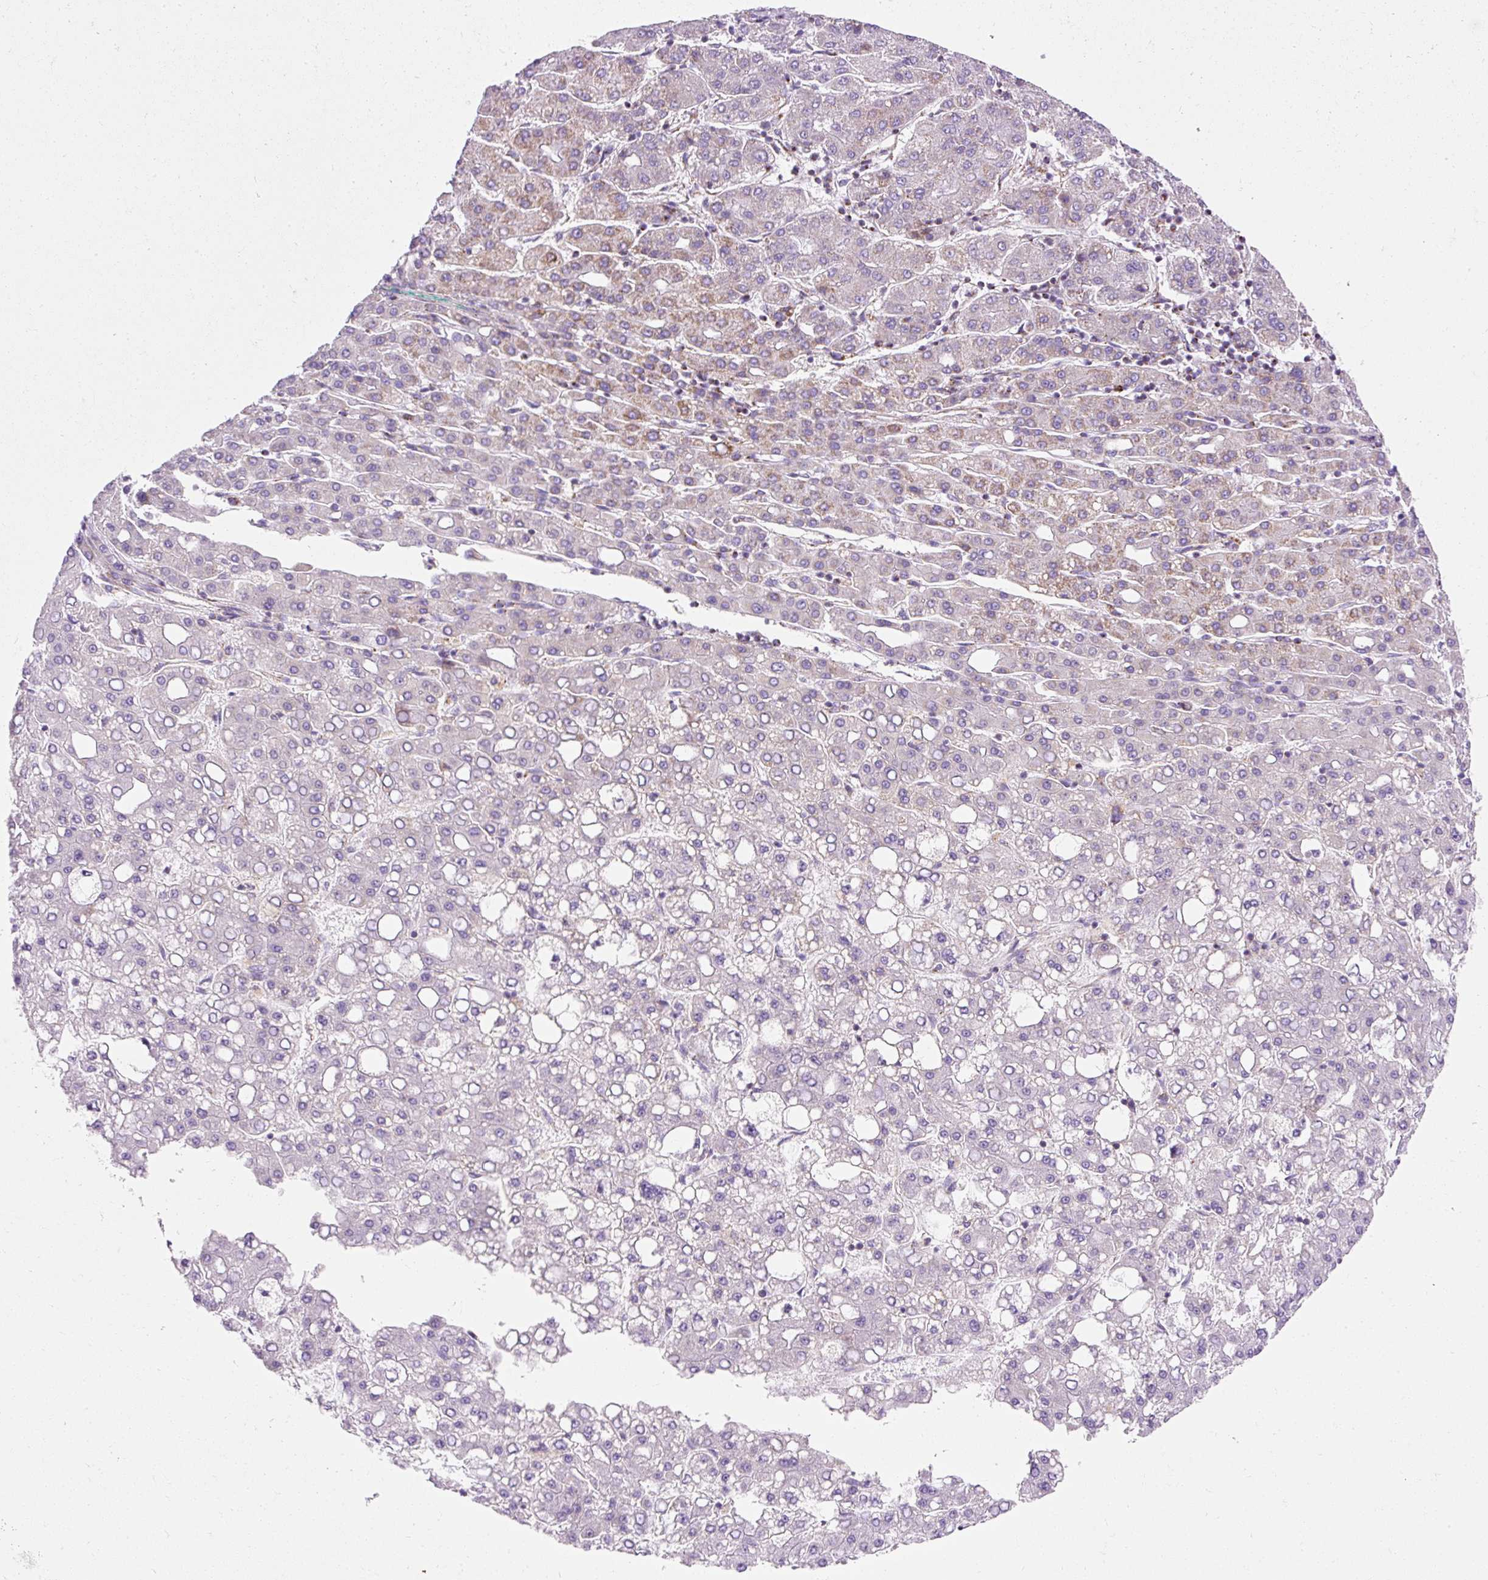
{"staining": {"intensity": "weak", "quantity": "25%-75%", "location": "cytoplasmic/membranous"}, "tissue": "liver cancer", "cell_type": "Tumor cells", "image_type": "cancer", "snomed": [{"axis": "morphology", "description": "Carcinoma, Hepatocellular, NOS"}, {"axis": "topography", "description": "Liver"}], "caption": "Liver cancer tissue reveals weak cytoplasmic/membranous expression in approximately 25%-75% of tumor cells Using DAB (brown) and hematoxylin (blue) stains, captured at high magnification using brightfield microscopy.", "gene": "PLPP2", "patient": {"sex": "male", "age": 65}}